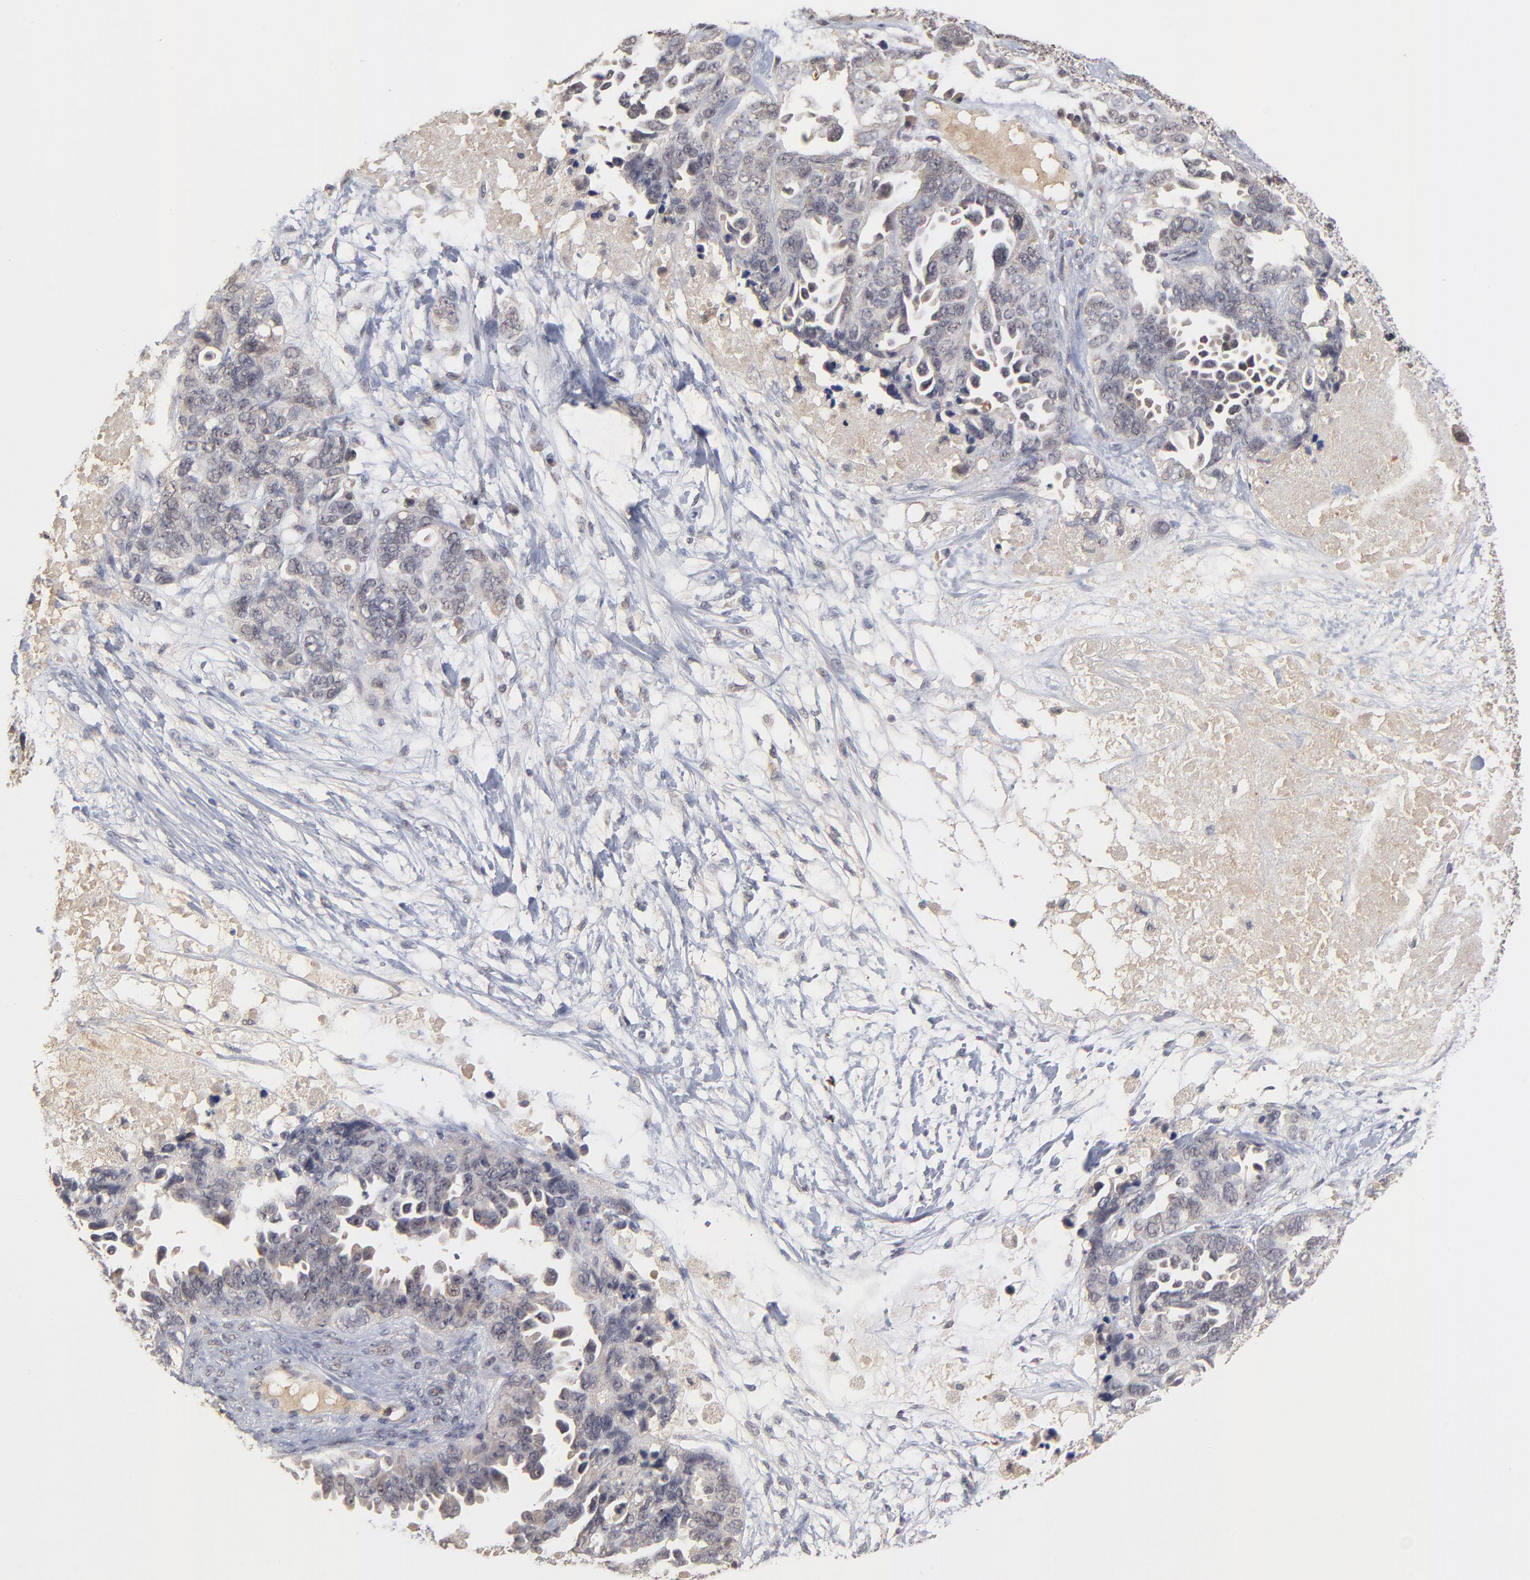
{"staining": {"intensity": "weak", "quantity": "25%-75%", "location": "cytoplasmic/membranous,nuclear"}, "tissue": "ovarian cancer", "cell_type": "Tumor cells", "image_type": "cancer", "snomed": [{"axis": "morphology", "description": "Cystadenocarcinoma, serous, NOS"}, {"axis": "topography", "description": "Ovary"}], "caption": "Human ovarian cancer stained with a brown dye demonstrates weak cytoplasmic/membranous and nuclear positive expression in about 25%-75% of tumor cells.", "gene": "WSB1", "patient": {"sex": "female", "age": 82}}